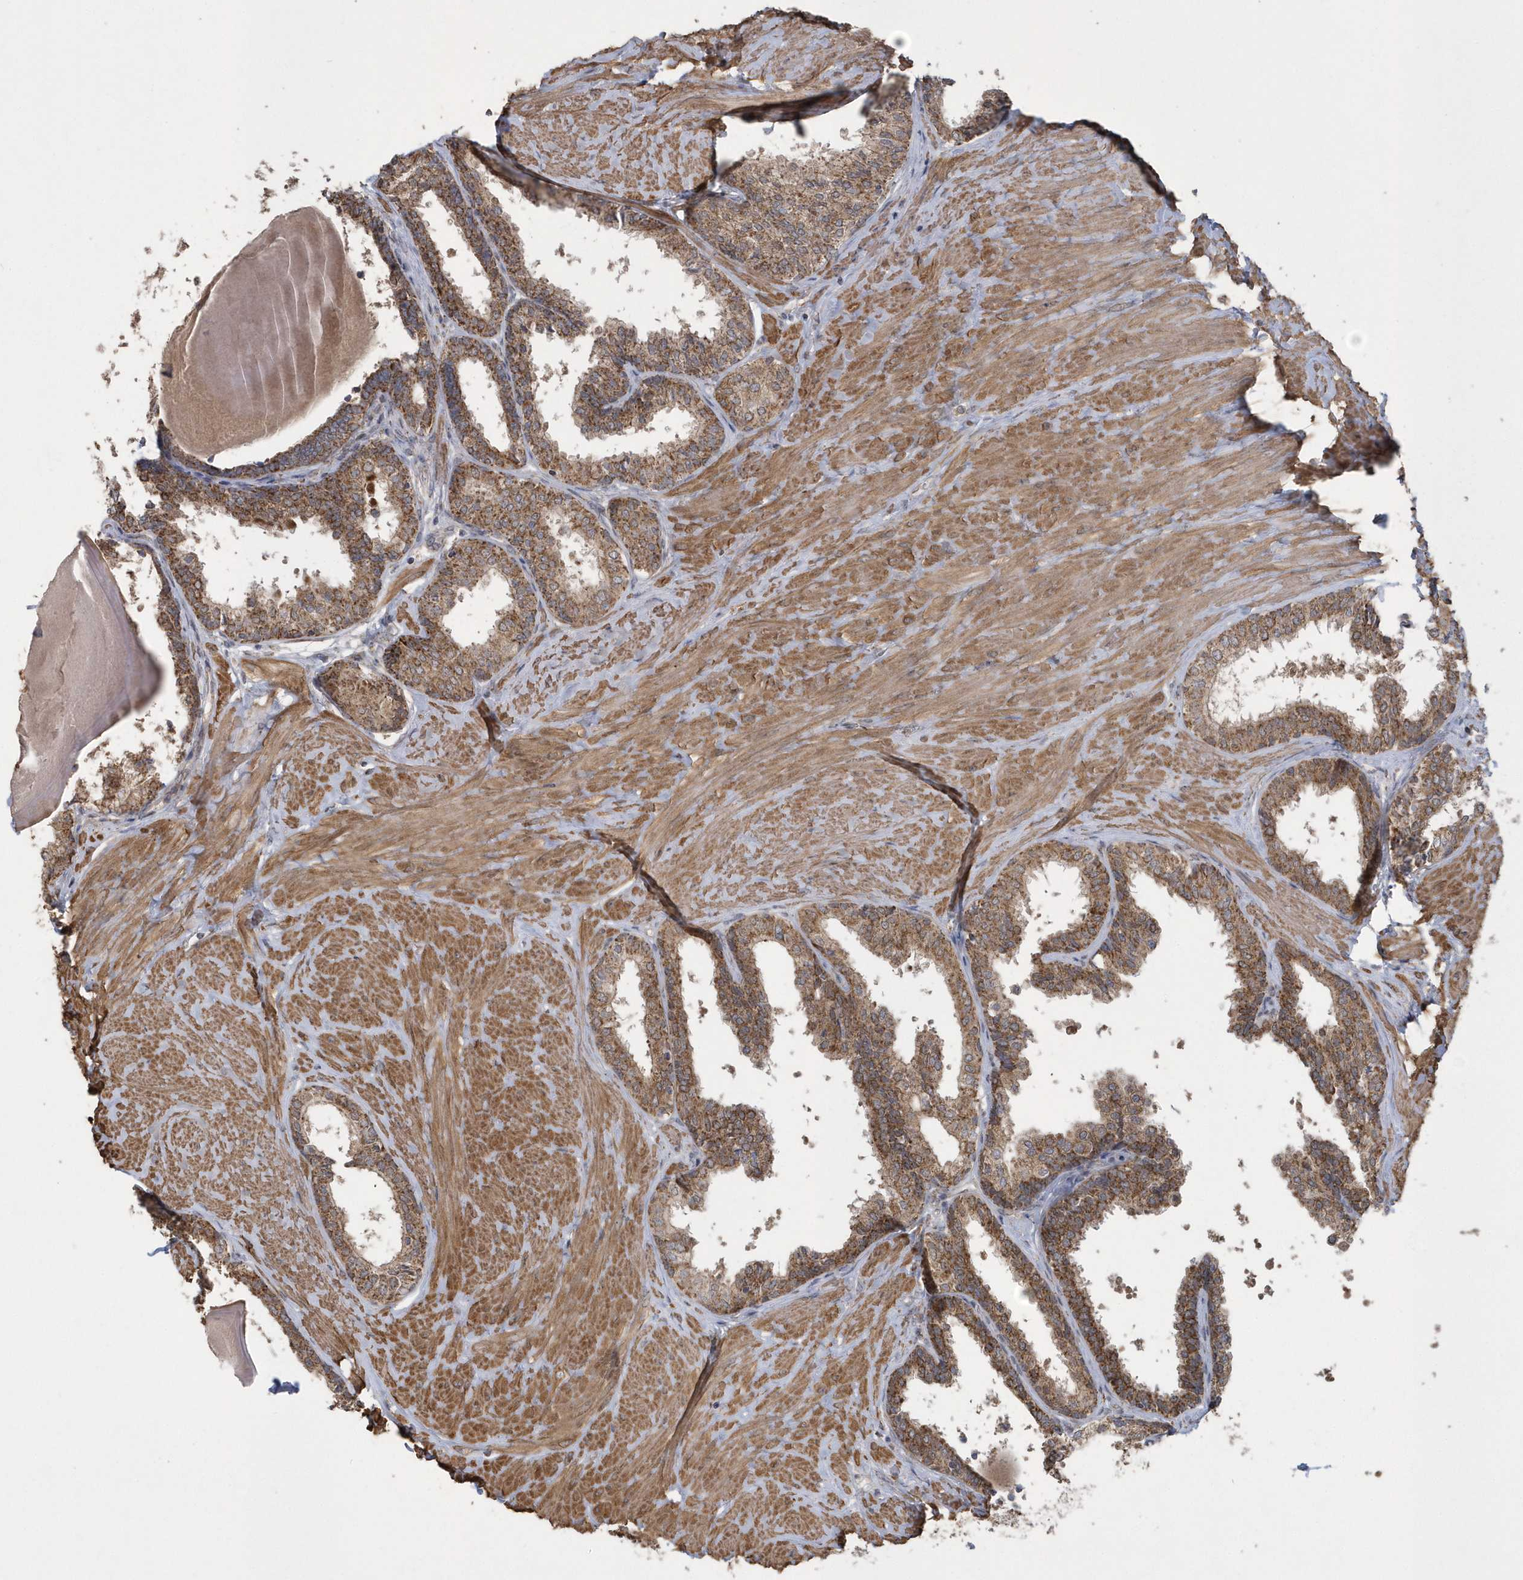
{"staining": {"intensity": "moderate", "quantity": ">75%", "location": "cytoplasmic/membranous"}, "tissue": "prostate", "cell_type": "Glandular cells", "image_type": "normal", "snomed": [{"axis": "morphology", "description": "Normal tissue, NOS"}, {"axis": "topography", "description": "Prostate"}], "caption": "This micrograph displays immunohistochemistry staining of normal prostate, with medium moderate cytoplasmic/membranous positivity in about >75% of glandular cells.", "gene": "SLX9", "patient": {"sex": "male", "age": 48}}